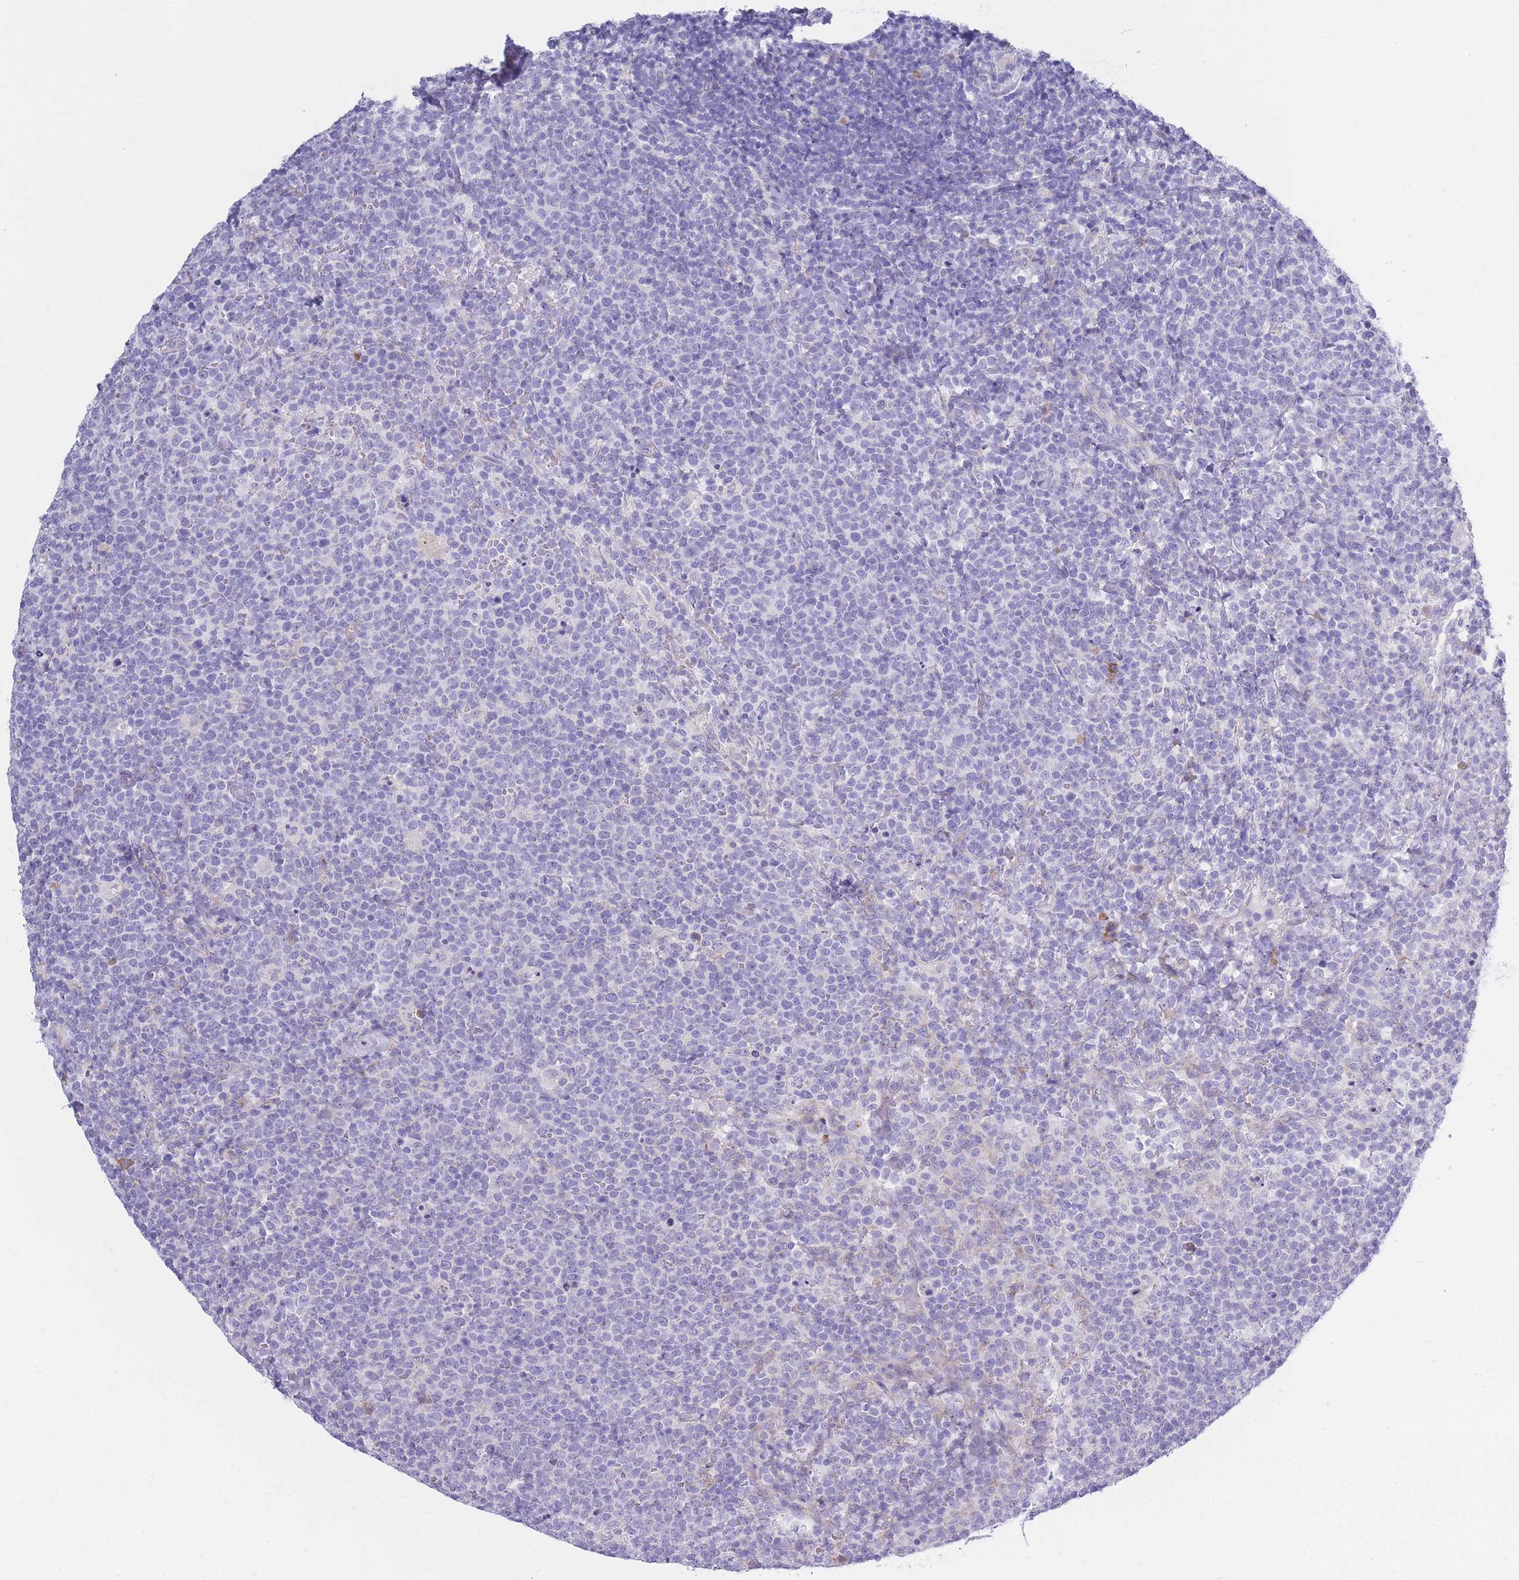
{"staining": {"intensity": "negative", "quantity": "none", "location": "none"}, "tissue": "lymphoma", "cell_type": "Tumor cells", "image_type": "cancer", "snomed": [{"axis": "morphology", "description": "Malignant lymphoma, non-Hodgkin's type, High grade"}, {"axis": "topography", "description": "Lymph node"}], "caption": "DAB immunohistochemical staining of lymphoma shows no significant staining in tumor cells. The staining is performed using DAB (3,3'-diaminobenzidine) brown chromogen with nuclei counter-stained in using hematoxylin.", "gene": "XKR8", "patient": {"sex": "male", "age": 61}}